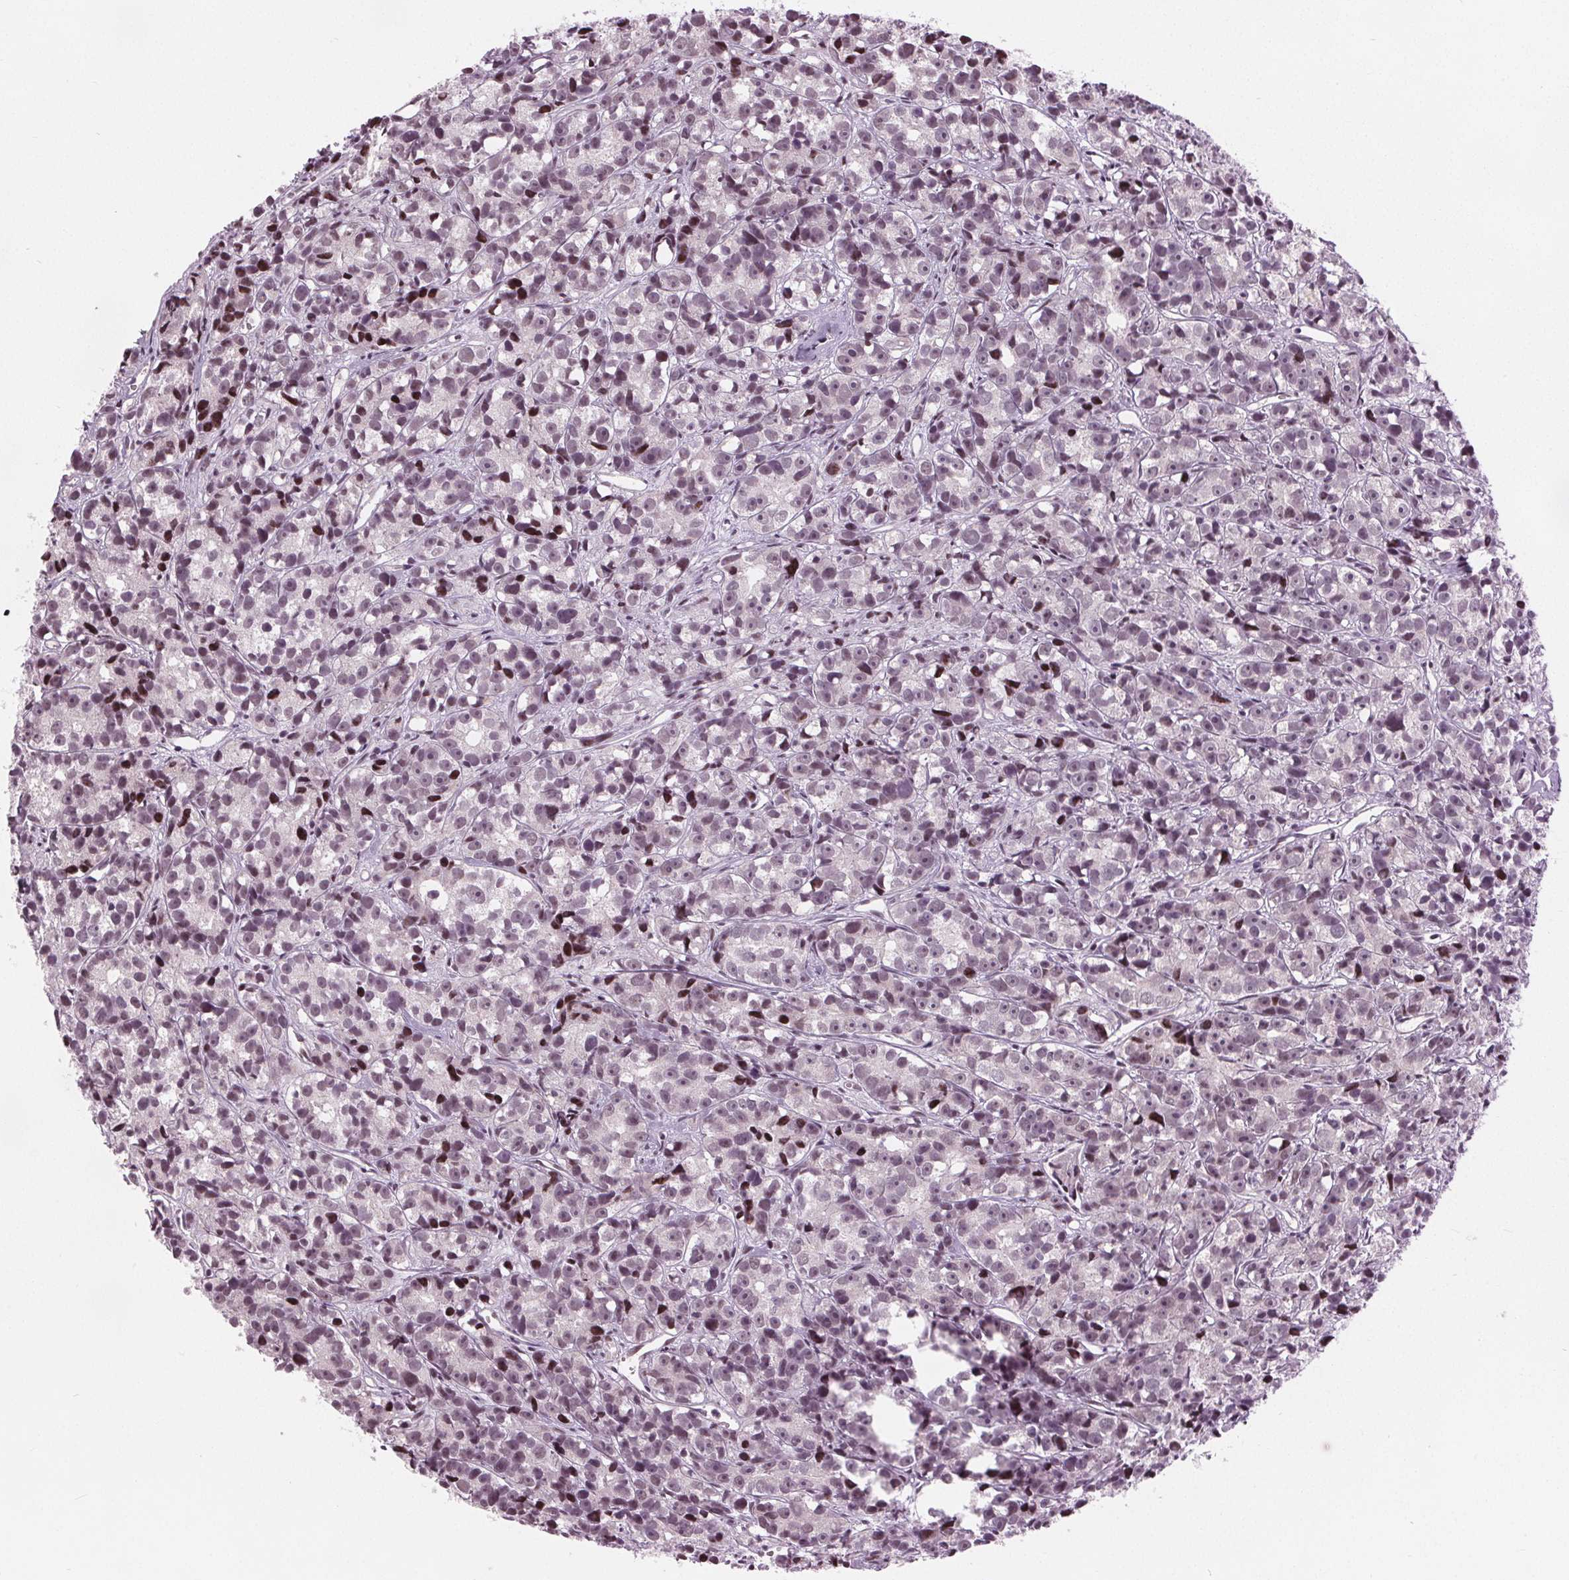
{"staining": {"intensity": "weak", "quantity": "25%-75%", "location": "nuclear"}, "tissue": "prostate cancer", "cell_type": "Tumor cells", "image_type": "cancer", "snomed": [{"axis": "morphology", "description": "Adenocarcinoma, High grade"}, {"axis": "topography", "description": "Prostate"}], "caption": "Immunohistochemical staining of human prostate adenocarcinoma (high-grade) displays low levels of weak nuclear protein expression in approximately 25%-75% of tumor cells.", "gene": "TTC34", "patient": {"sex": "male", "age": 77}}